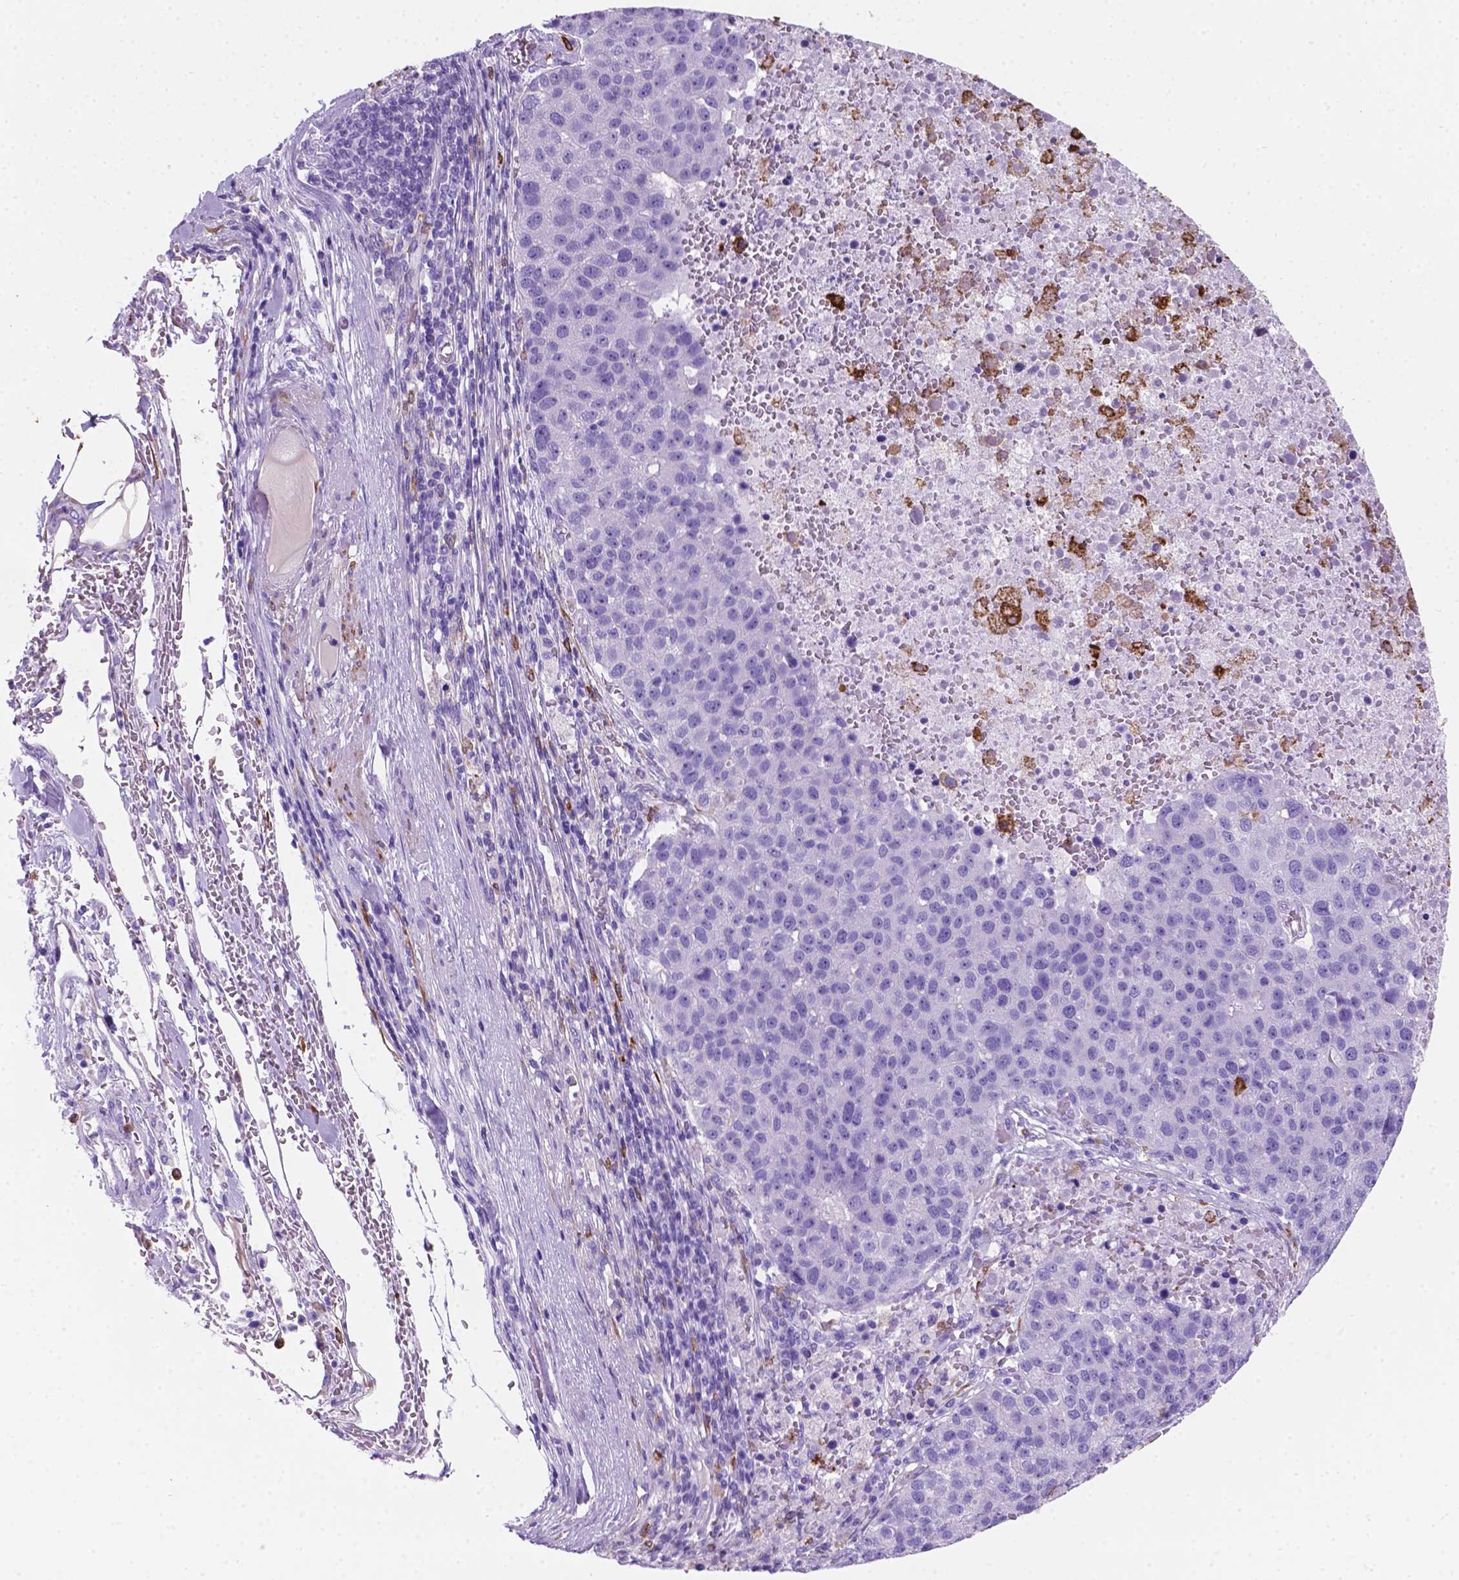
{"staining": {"intensity": "strong", "quantity": "<25%", "location": "cytoplasmic/membranous"}, "tissue": "pancreatic cancer", "cell_type": "Tumor cells", "image_type": "cancer", "snomed": [{"axis": "morphology", "description": "Adenocarcinoma, NOS"}, {"axis": "topography", "description": "Pancreas"}], "caption": "Tumor cells display medium levels of strong cytoplasmic/membranous staining in about <25% of cells in pancreatic cancer.", "gene": "MACF1", "patient": {"sex": "female", "age": 61}}